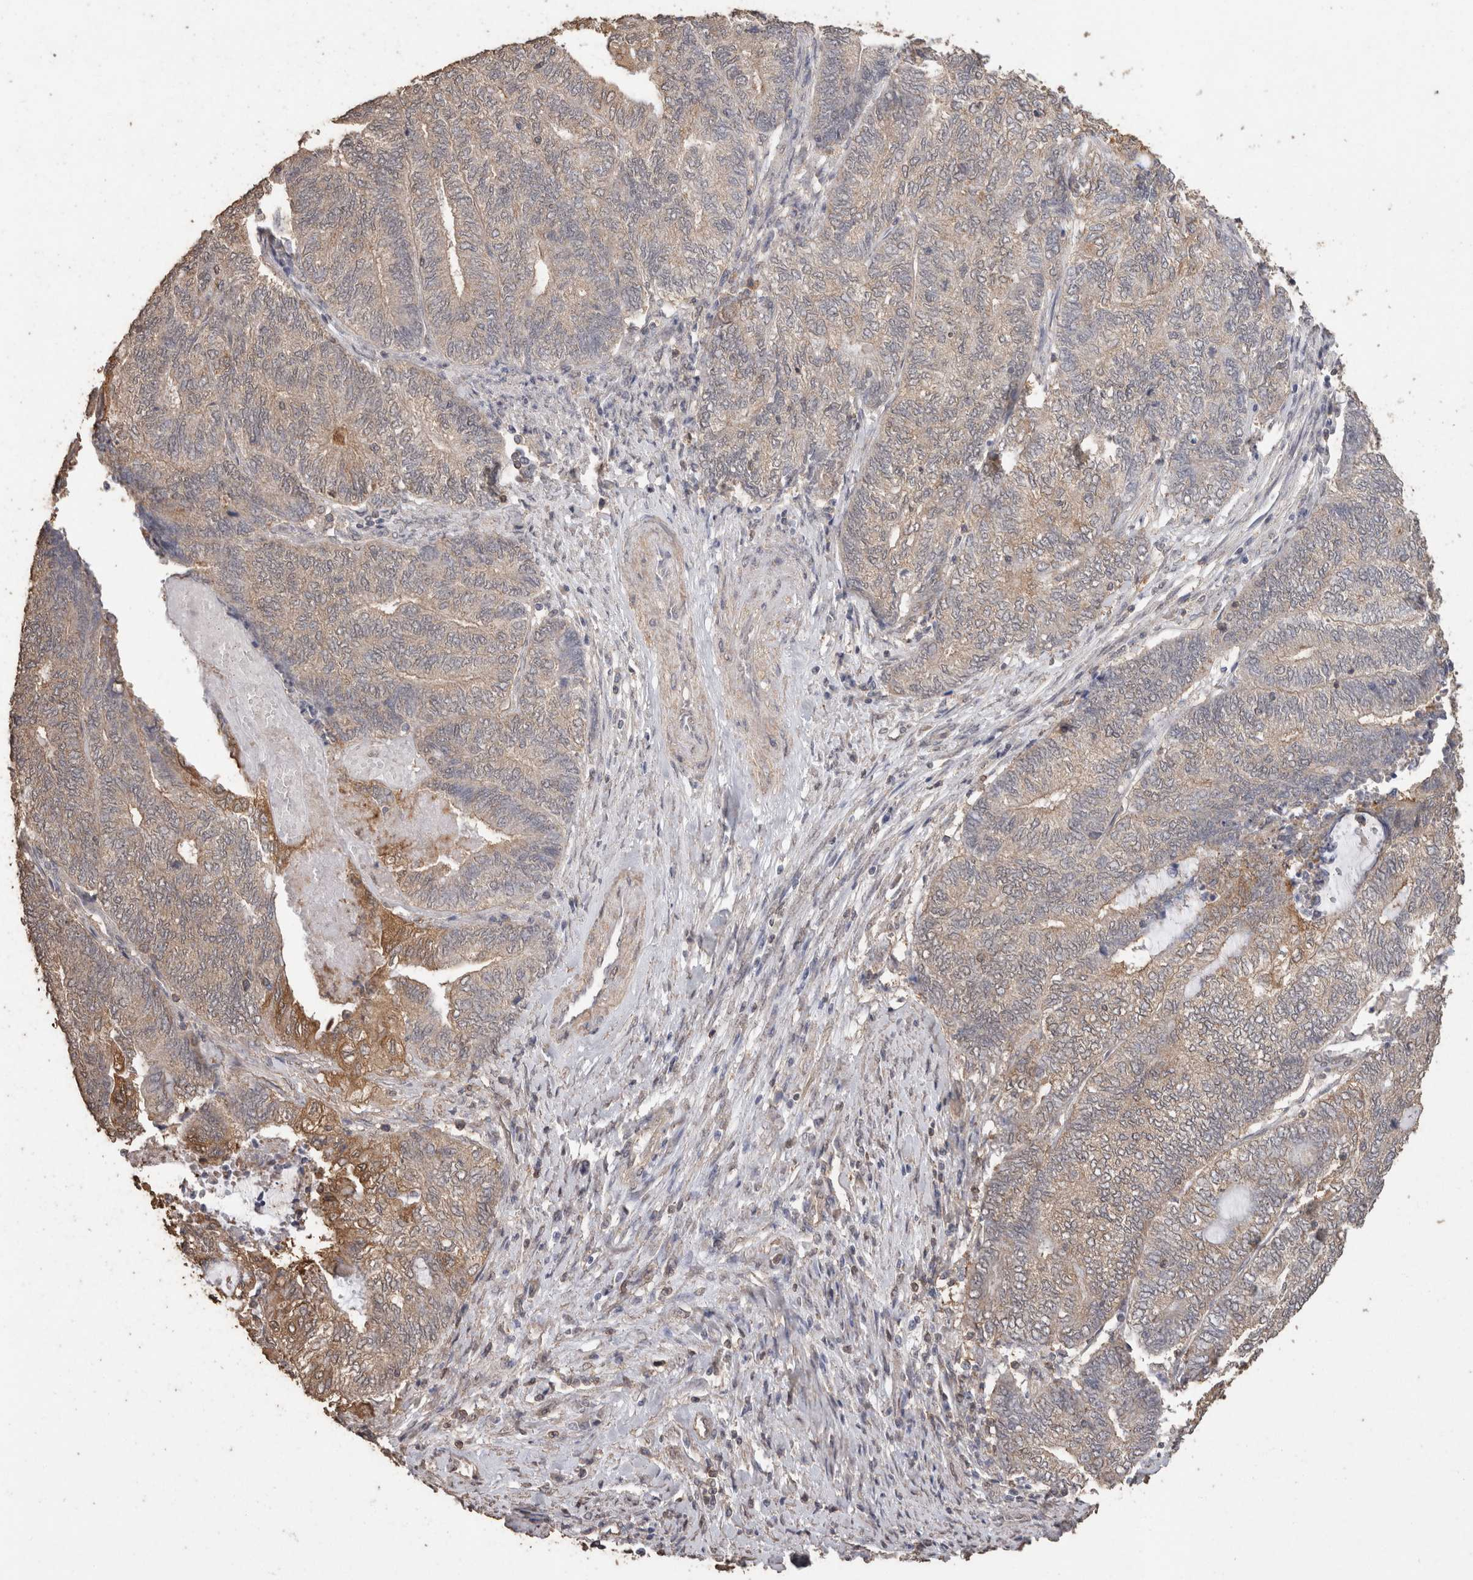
{"staining": {"intensity": "moderate", "quantity": "<25%", "location": "cytoplasmic/membranous"}, "tissue": "endometrial cancer", "cell_type": "Tumor cells", "image_type": "cancer", "snomed": [{"axis": "morphology", "description": "Adenocarcinoma, NOS"}, {"axis": "topography", "description": "Uterus"}, {"axis": "topography", "description": "Endometrium"}], "caption": "This histopathology image reveals immunohistochemistry staining of adenocarcinoma (endometrial), with low moderate cytoplasmic/membranous expression in approximately <25% of tumor cells.", "gene": "CX3CL1", "patient": {"sex": "female", "age": 70}}